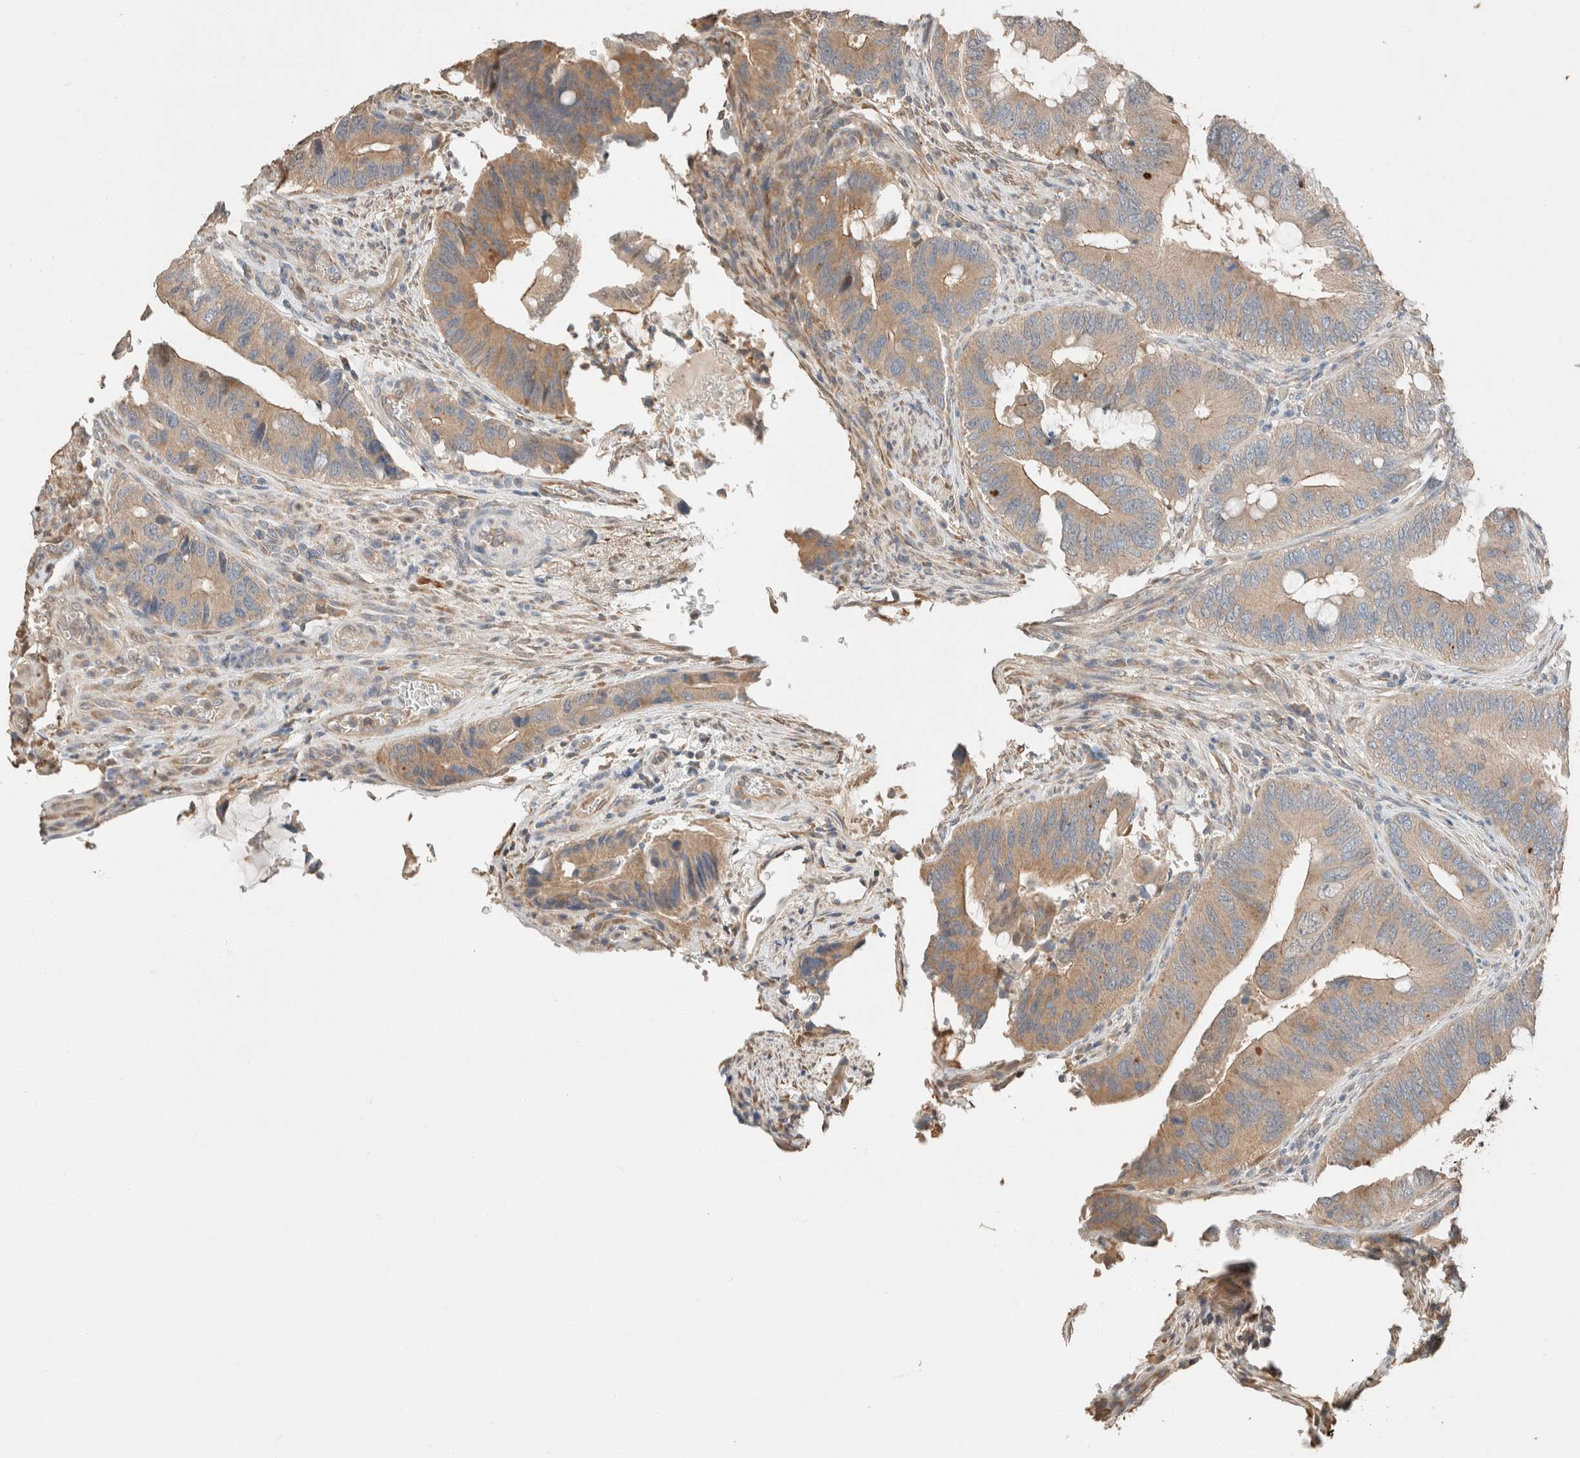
{"staining": {"intensity": "weak", "quantity": ">75%", "location": "cytoplasmic/membranous"}, "tissue": "colorectal cancer", "cell_type": "Tumor cells", "image_type": "cancer", "snomed": [{"axis": "morphology", "description": "Adenocarcinoma, NOS"}, {"axis": "topography", "description": "Colon"}], "caption": "Immunohistochemical staining of human colorectal adenocarcinoma exhibits weak cytoplasmic/membranous protein expression in about >75% of tumor cells.", "gene": "TUBD1", "patient": {"sex": "male", "age": 71}}